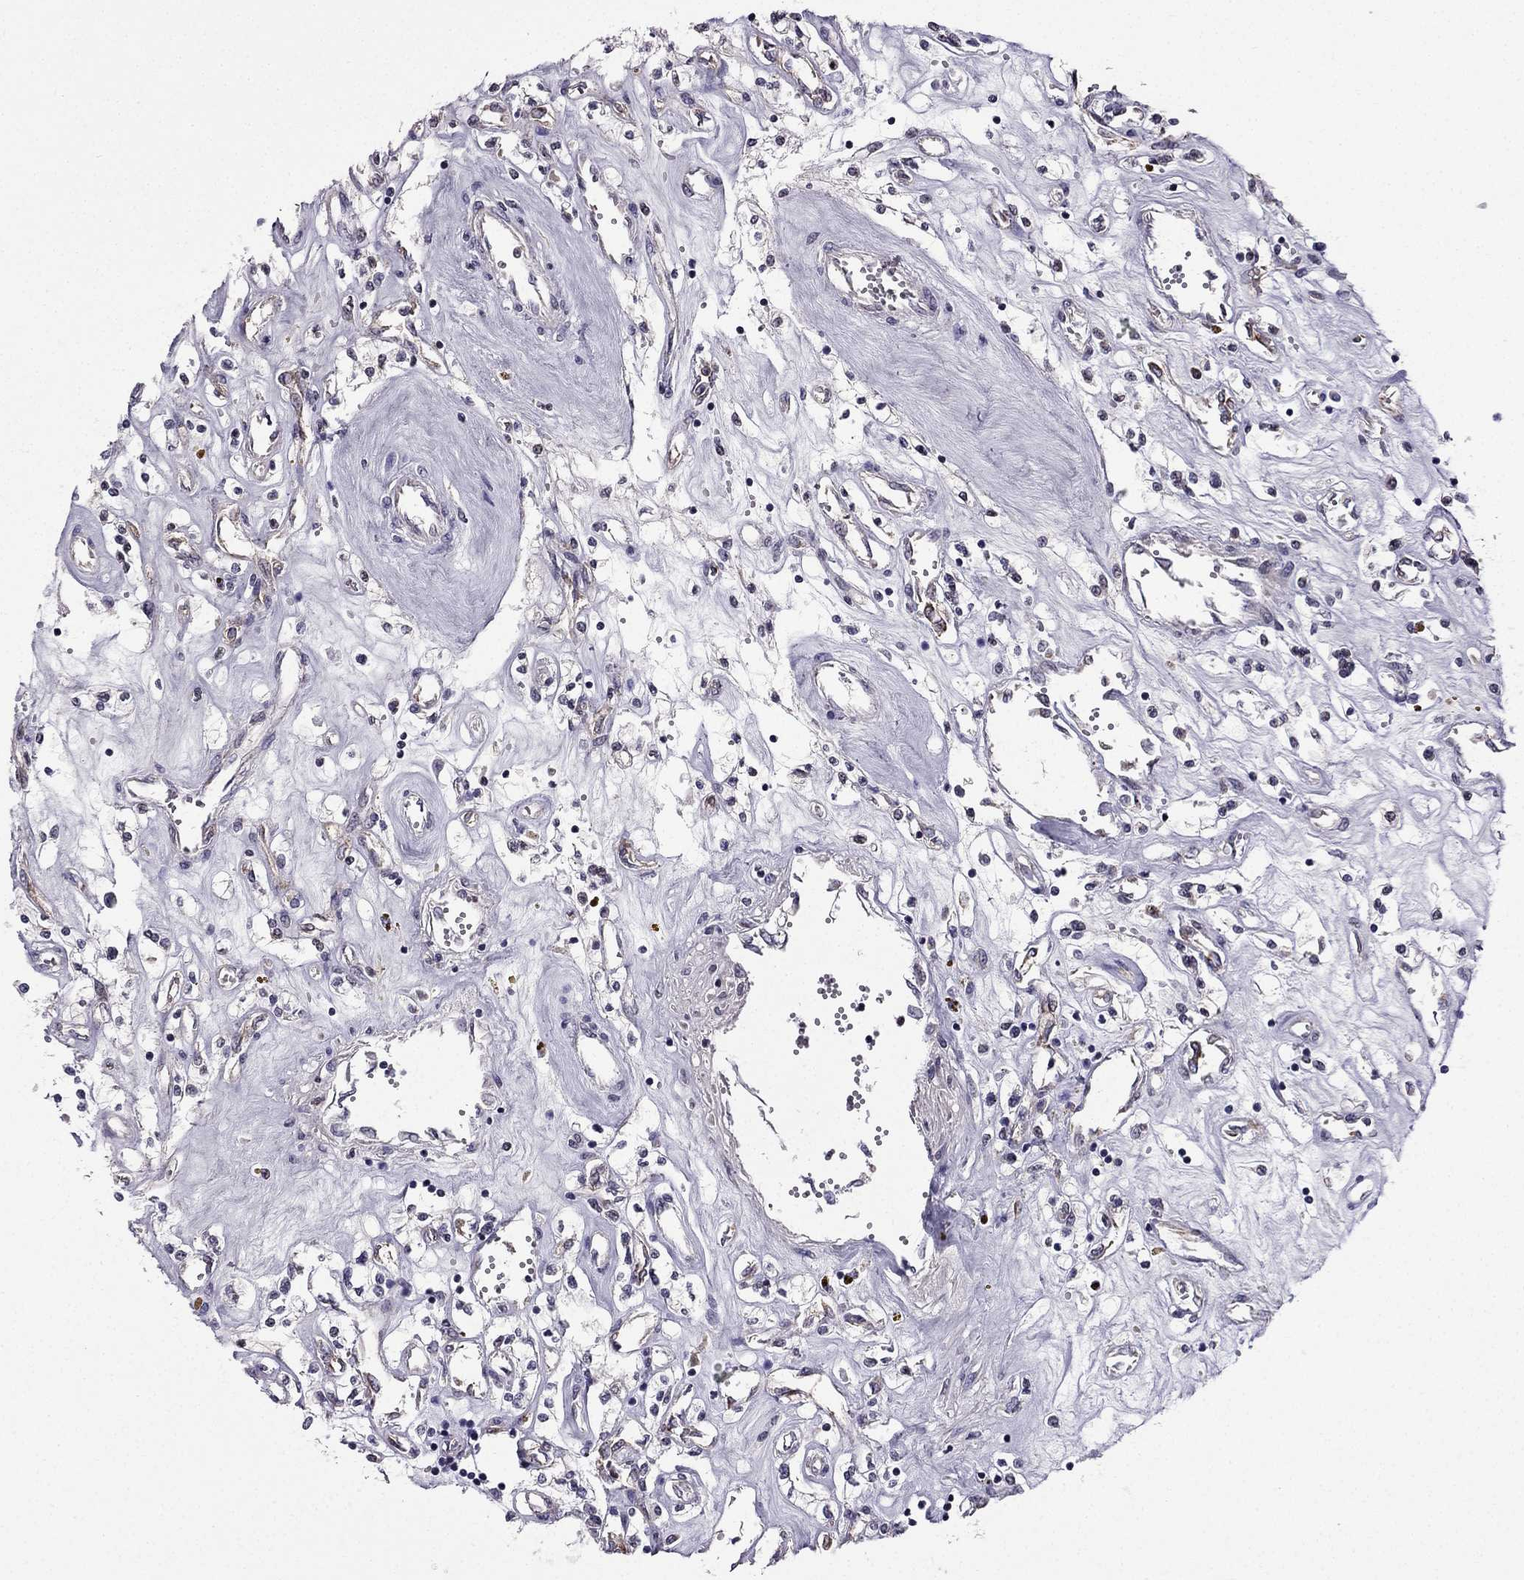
{"staining": {"intensity": "negative", "quantity": "none", "location": "none"}, "tissue": "renal cancer", "cell_type": "Tumor cells", "image_type": "cancer", "snomed": [{"axis": "morphology", "description": "Adenocarcinoma, NOS"}, {"axis": "topography", "description": "Kidney"}], "caption": "This is an IHC image of adenocarcinoma (renal). There is no expression in tumor cells.", "gene": "SLC6A2", "patient": {"sex": "female", "age": 59}}